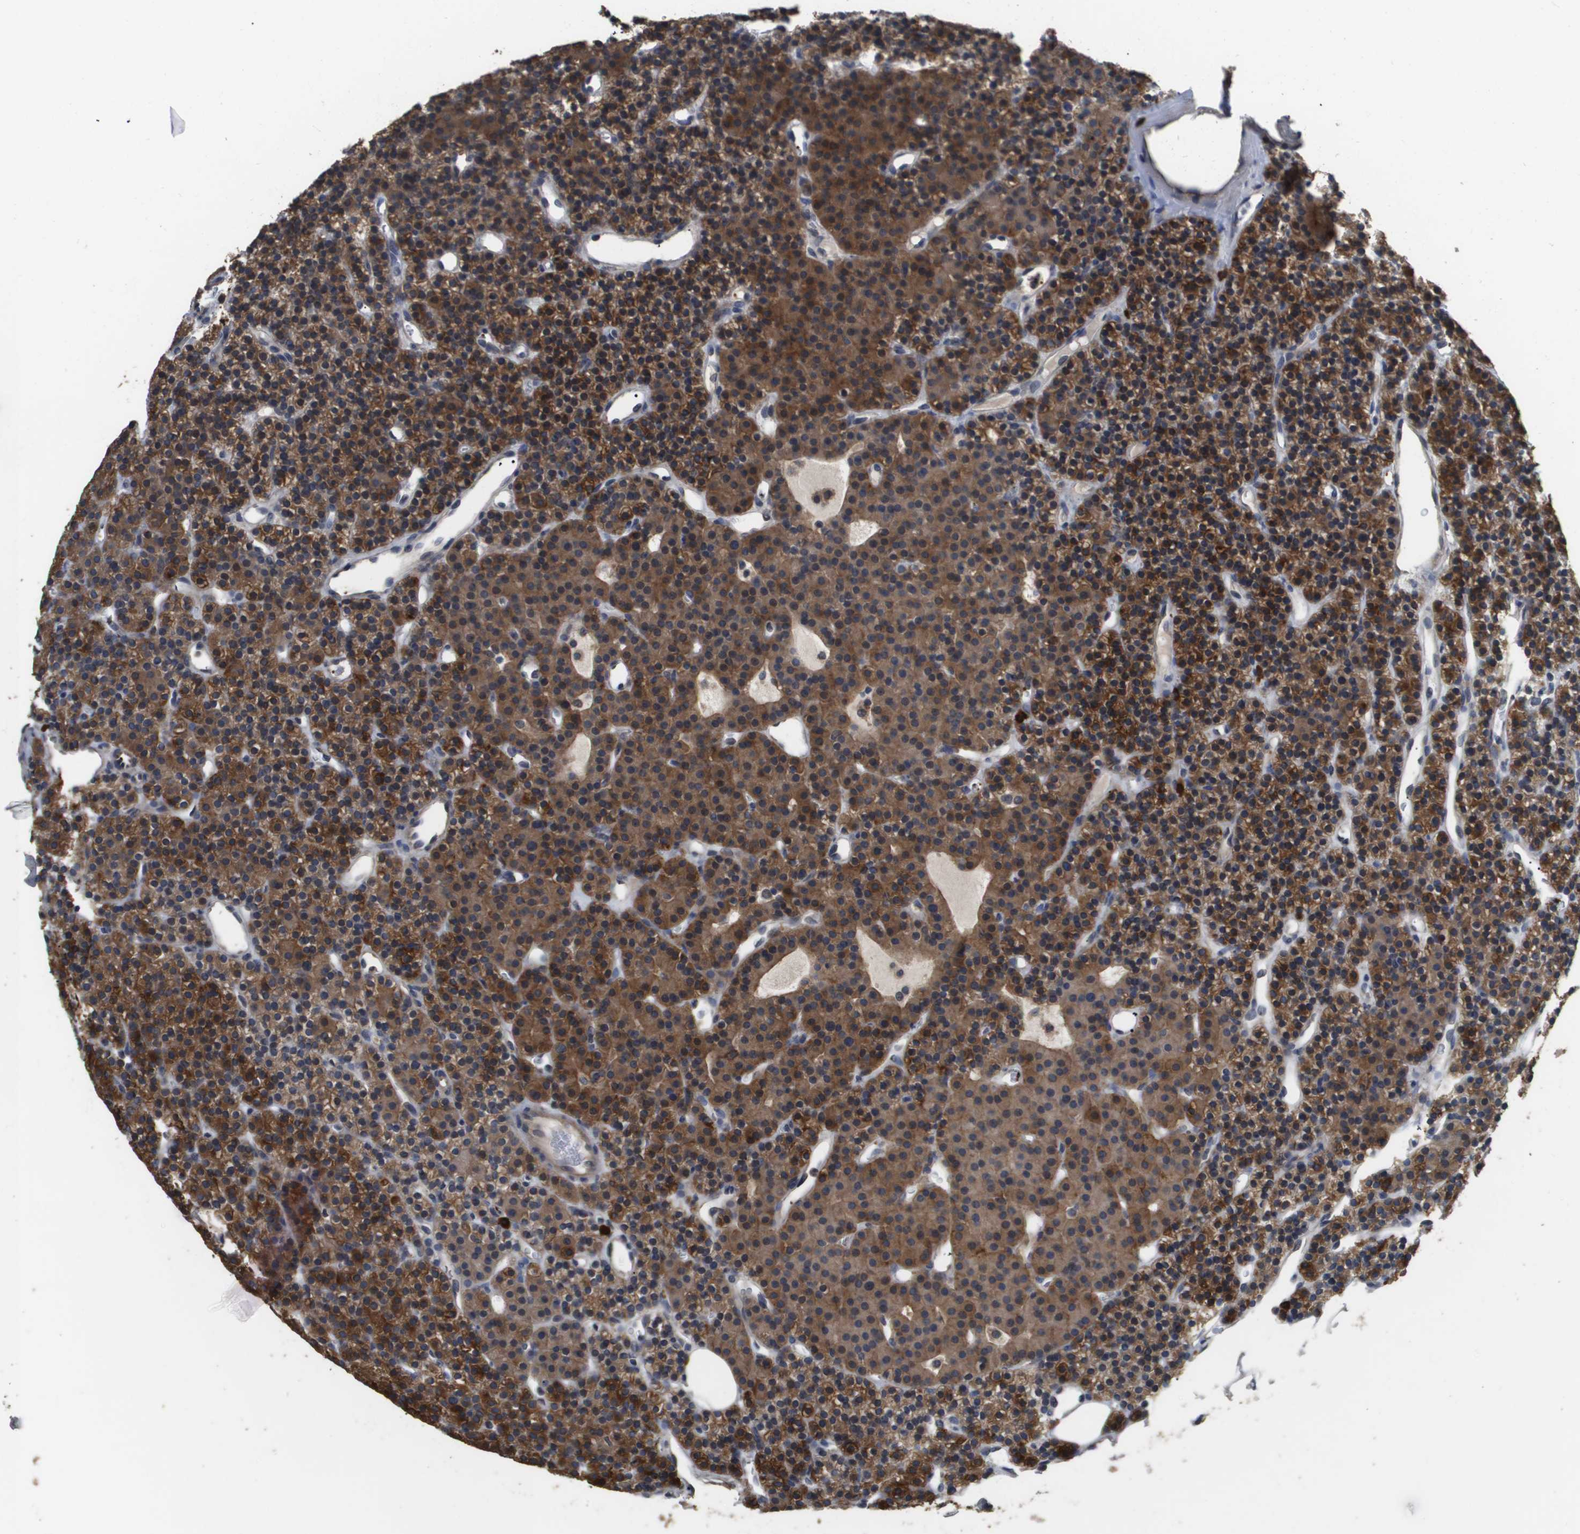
{"staining": {"intensity": "strong", "quantity": "25%-75%", "location": "cytoplasmic/membranous"}, "tissue": "parathyroid gland", "cell_type": "Glandular cells", "image_type": "normal", "snomed": [{"axis": "morphology", "description": "Normal tissue, NOS"}, {"axis": "morphology", "description": "Hyperplasia, NOS"}, {"axis": "topography", "description": "Parathyroid gland"}], "caption": "Immunohistochemical staining of unremarkable human parathyroid gland shows strong cytoplasmic/membranous protein expression in about 25%-75% of glandular cells. The protein is stained brown, and the nuclei are stained in blue (DAB IHC with brightfield microscopy, high magnification).", "gene": "RAB27B", "patient": {"sex": "male", "age": 44}}